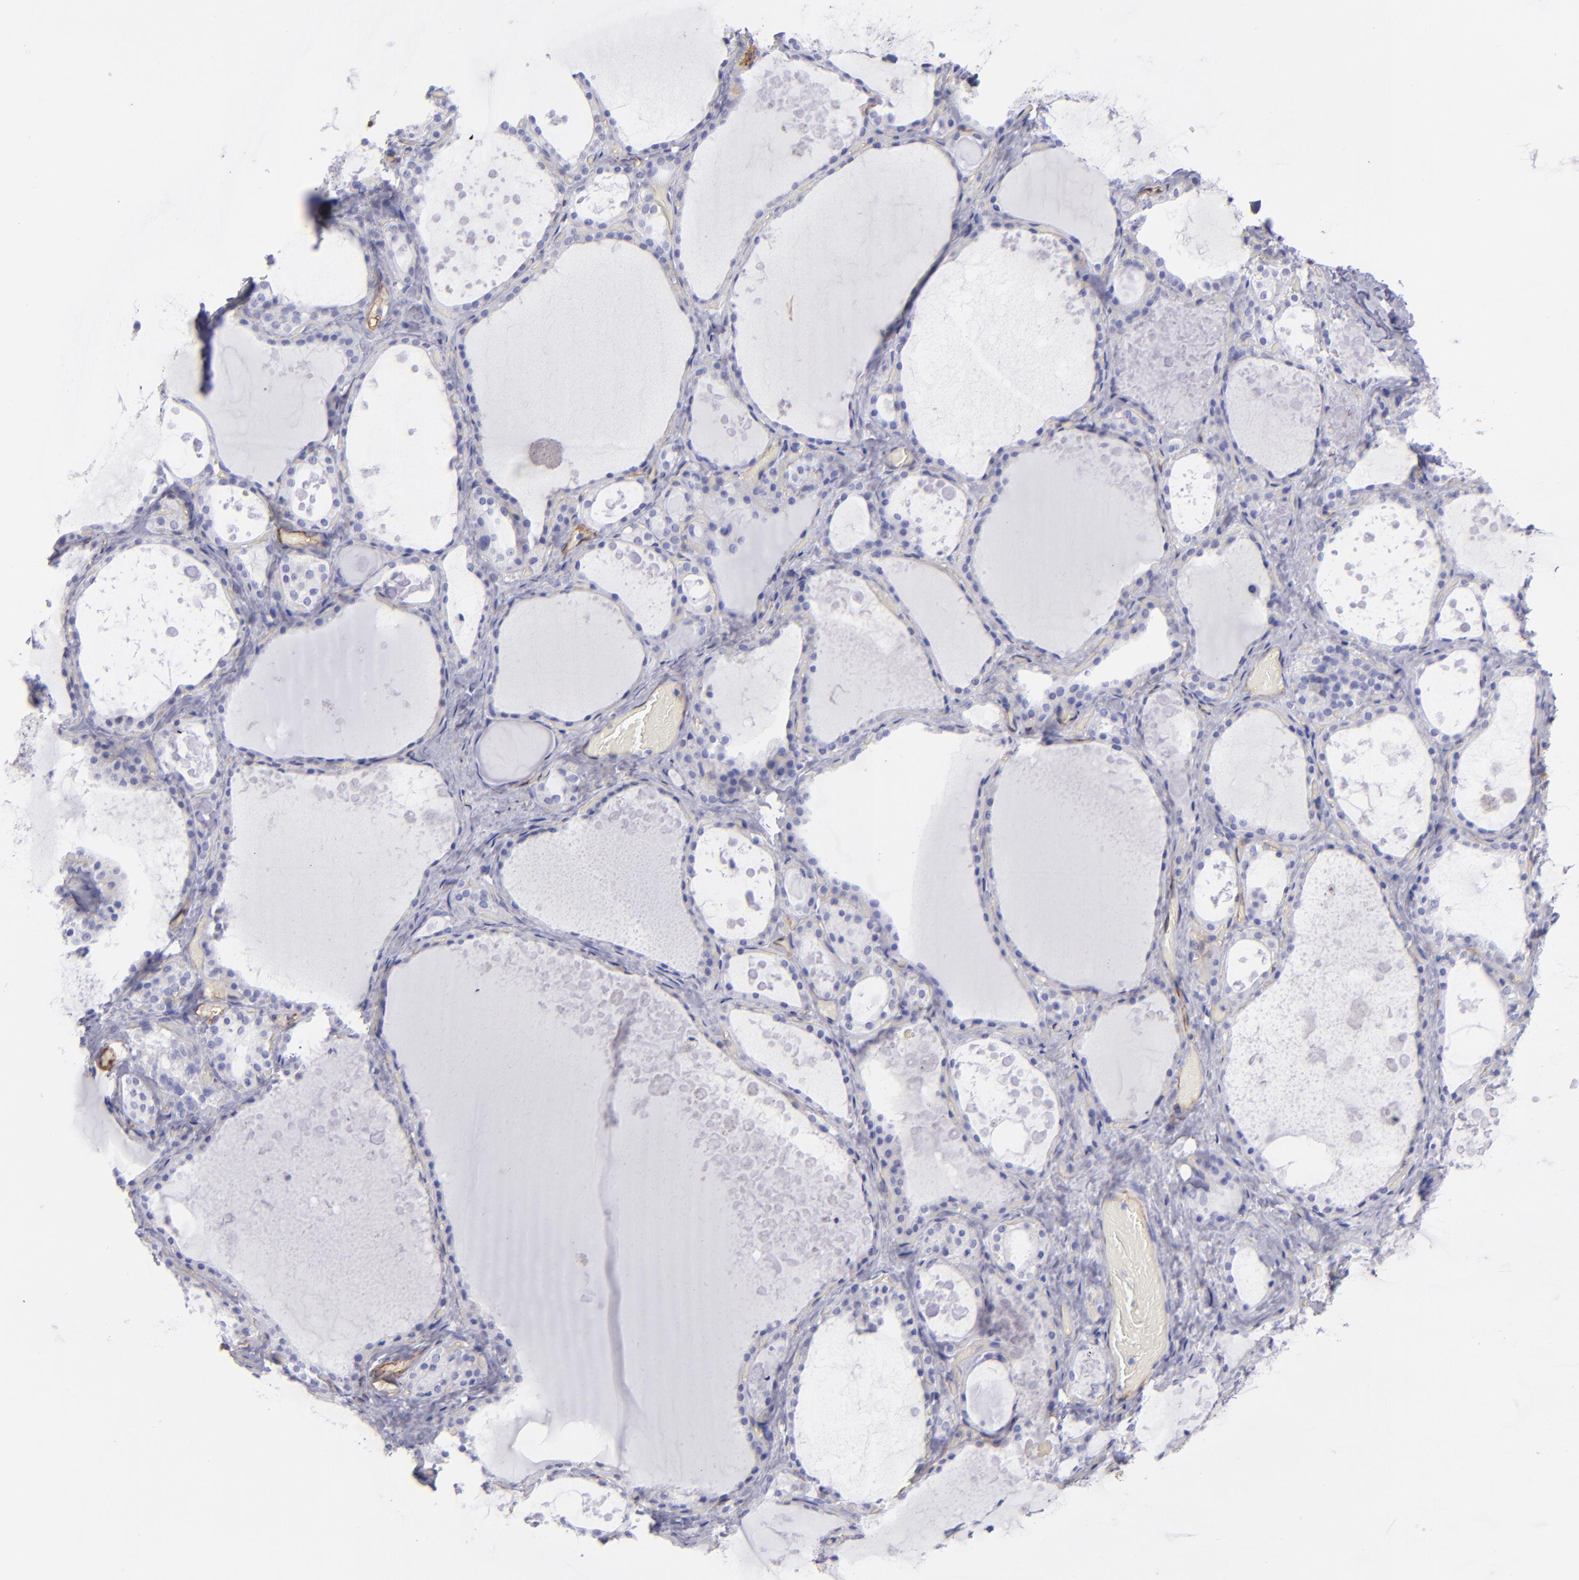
{"staining": {"intensity": "negative", "quantity": "none", "location": "none"}, "tissue": "thyroid gland", "cell_type": "Glandular cells", "image_type": "normal", "snomed": [{"axis": "morphology", "description": "Normal tissue, NOS"}, {"axis": "topography", "description": "Thyroid gland"}], "caption": "Glandular cells show no significant protein staining in normal thyroid gland. (DAB immunohistochemistry visualized using brightfield microscopy, high magnification).", "gene": "ENTPD1", "patient": {"sex": "male", "age": 61}}